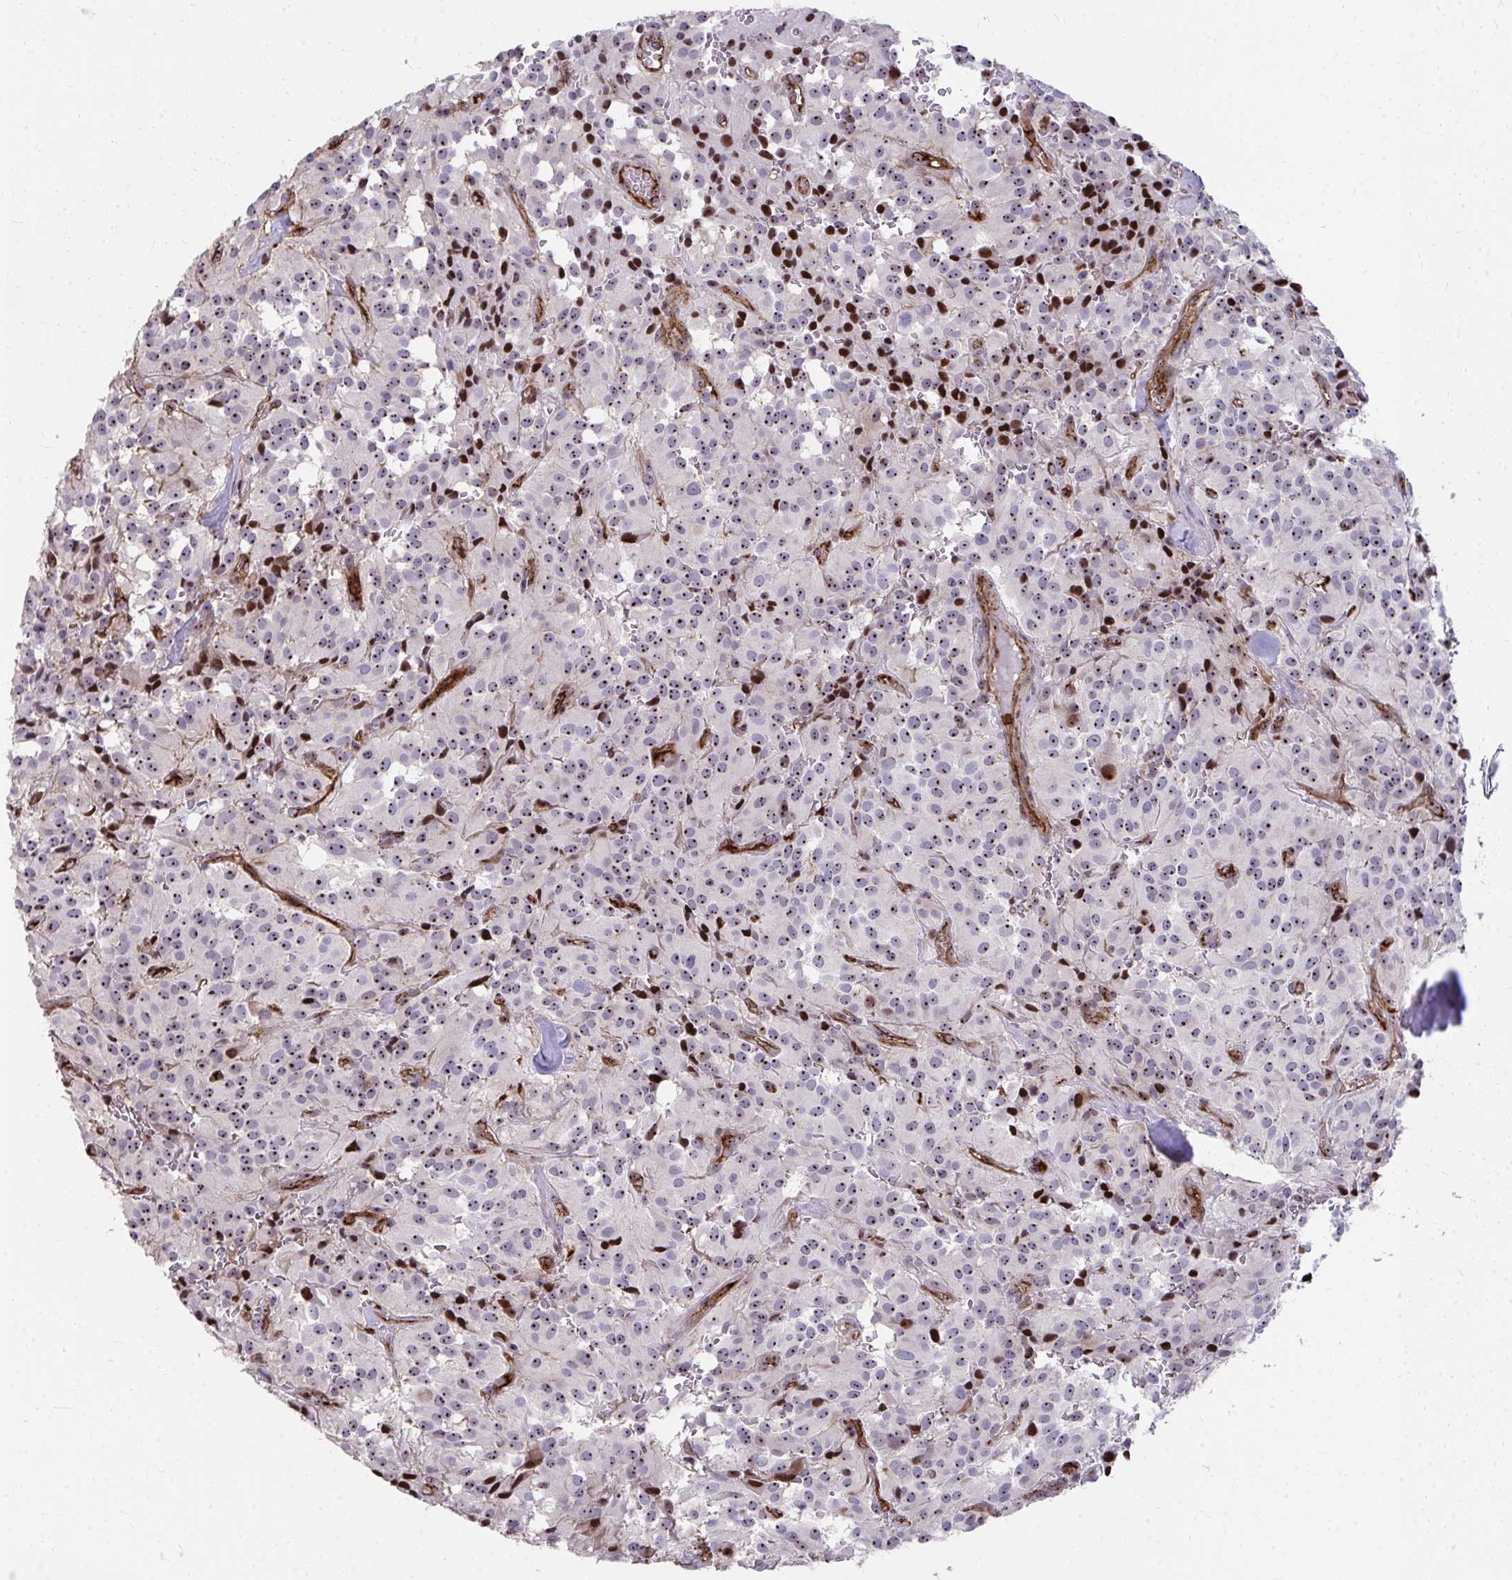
{"staining": {"intensity": "moderate", "quantity": ">75%", "location": "nuclear"}, "tissue": "glioma", "cell_type": "Tumor cells", "image_type": "cancer", "snomed": [{"axis": "morphology", "description": "Glioma, malignant, Low grade"}, {"axis": "topography", "description": "Brain"}], "caption": "A brown stain highlights moderate nuclear staining of a protein in human glioma tumor cells. The staining is performed using DAB brown chromogen to label protein expression. The nuclei are counter-stained blue using hematoxylin.", "gene": "FOXN3", "patient": {"sex": "male", "age": 42}}